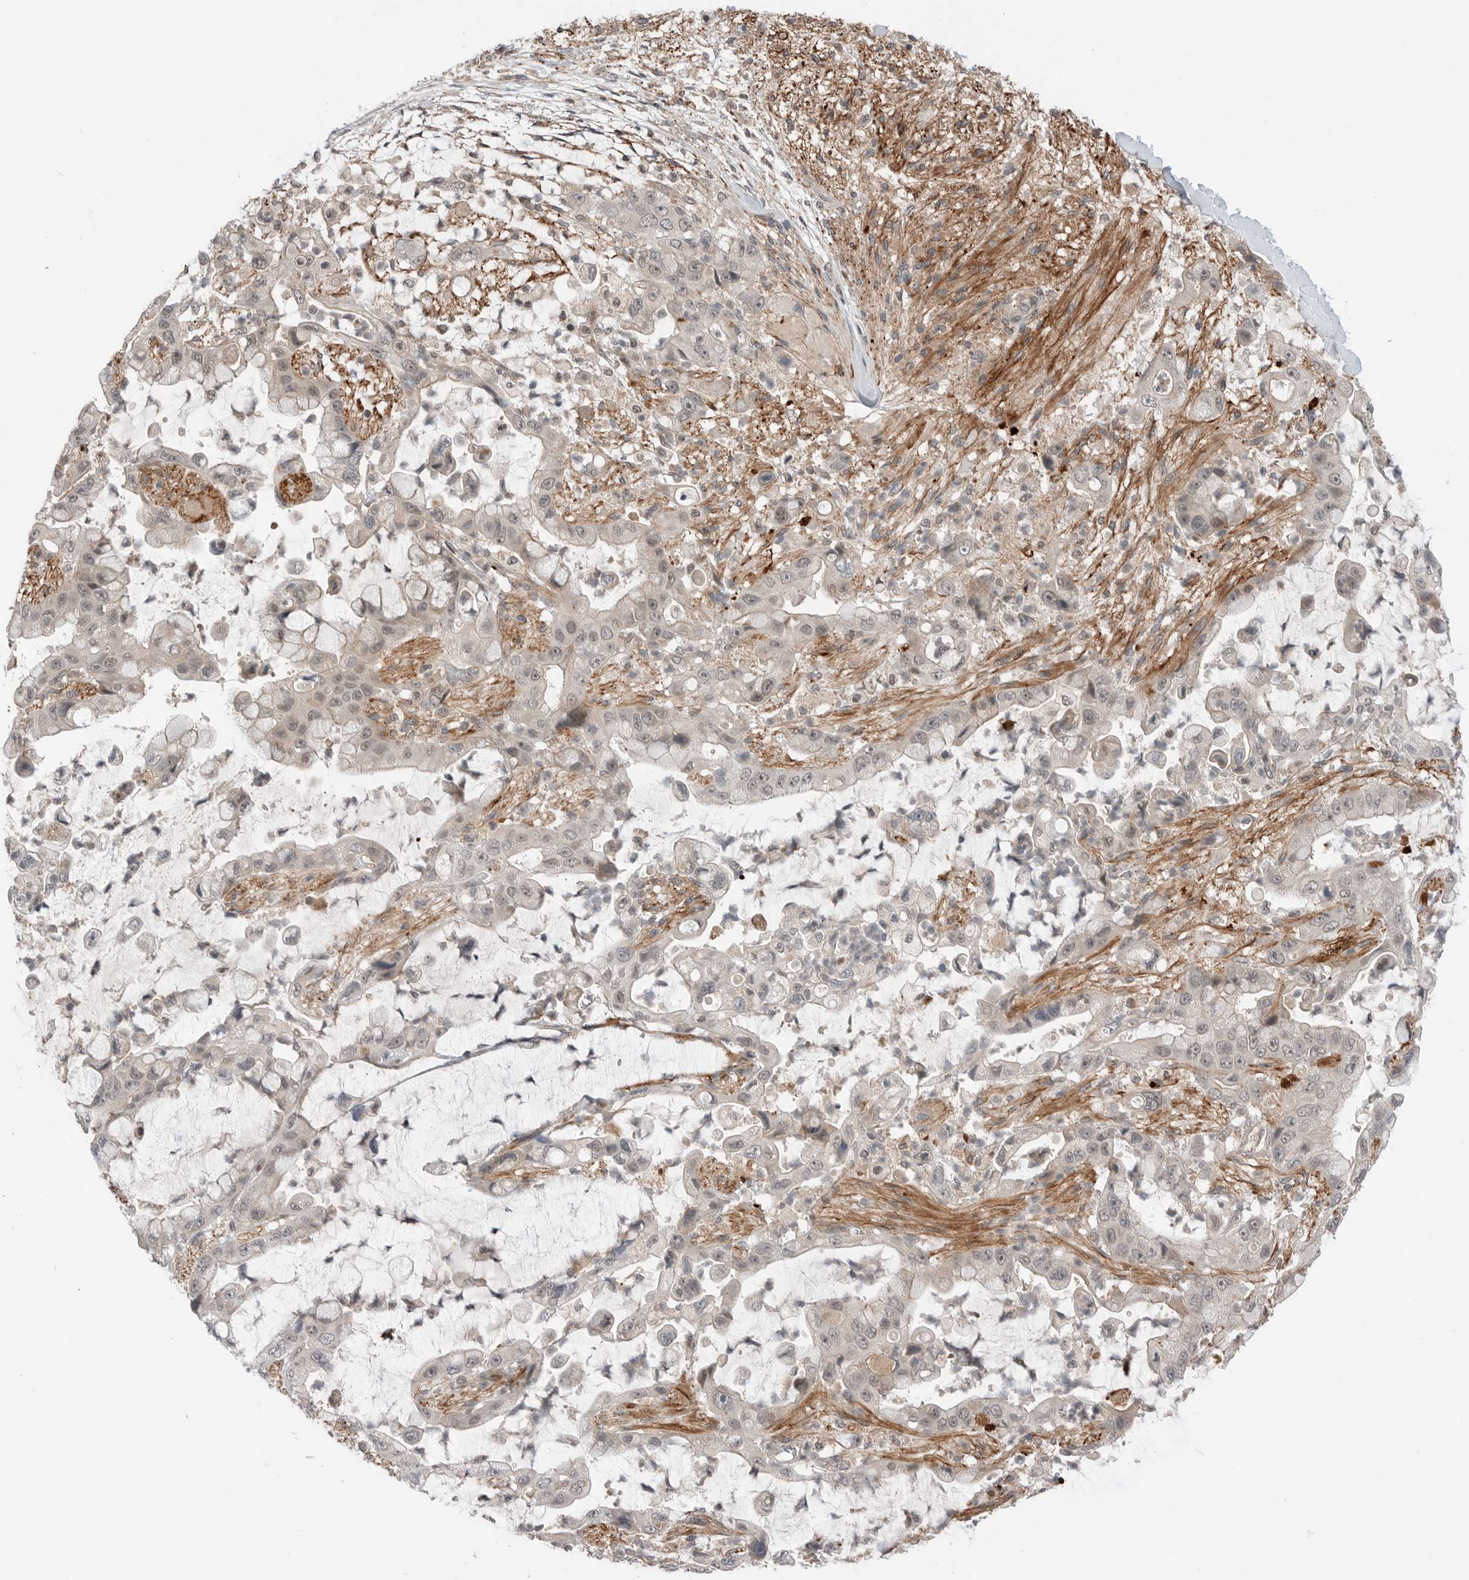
{"staining": {"intensity": "negative", "quantity": "none", "location": "none"}, "tissue": "liver cancer", "cell_type": "Tumor cells", "image_type": "cancer", "snomed": [{"axis": "morphology", "description": "Cholangiocarcinoma"}, {"axis": "topography", "description": "Liver"}], "caption": "There is no significant expression in tumor cells of liver cancer.", "gene": "PEAK1", "patient": {"sex": "female", "age": 54}}